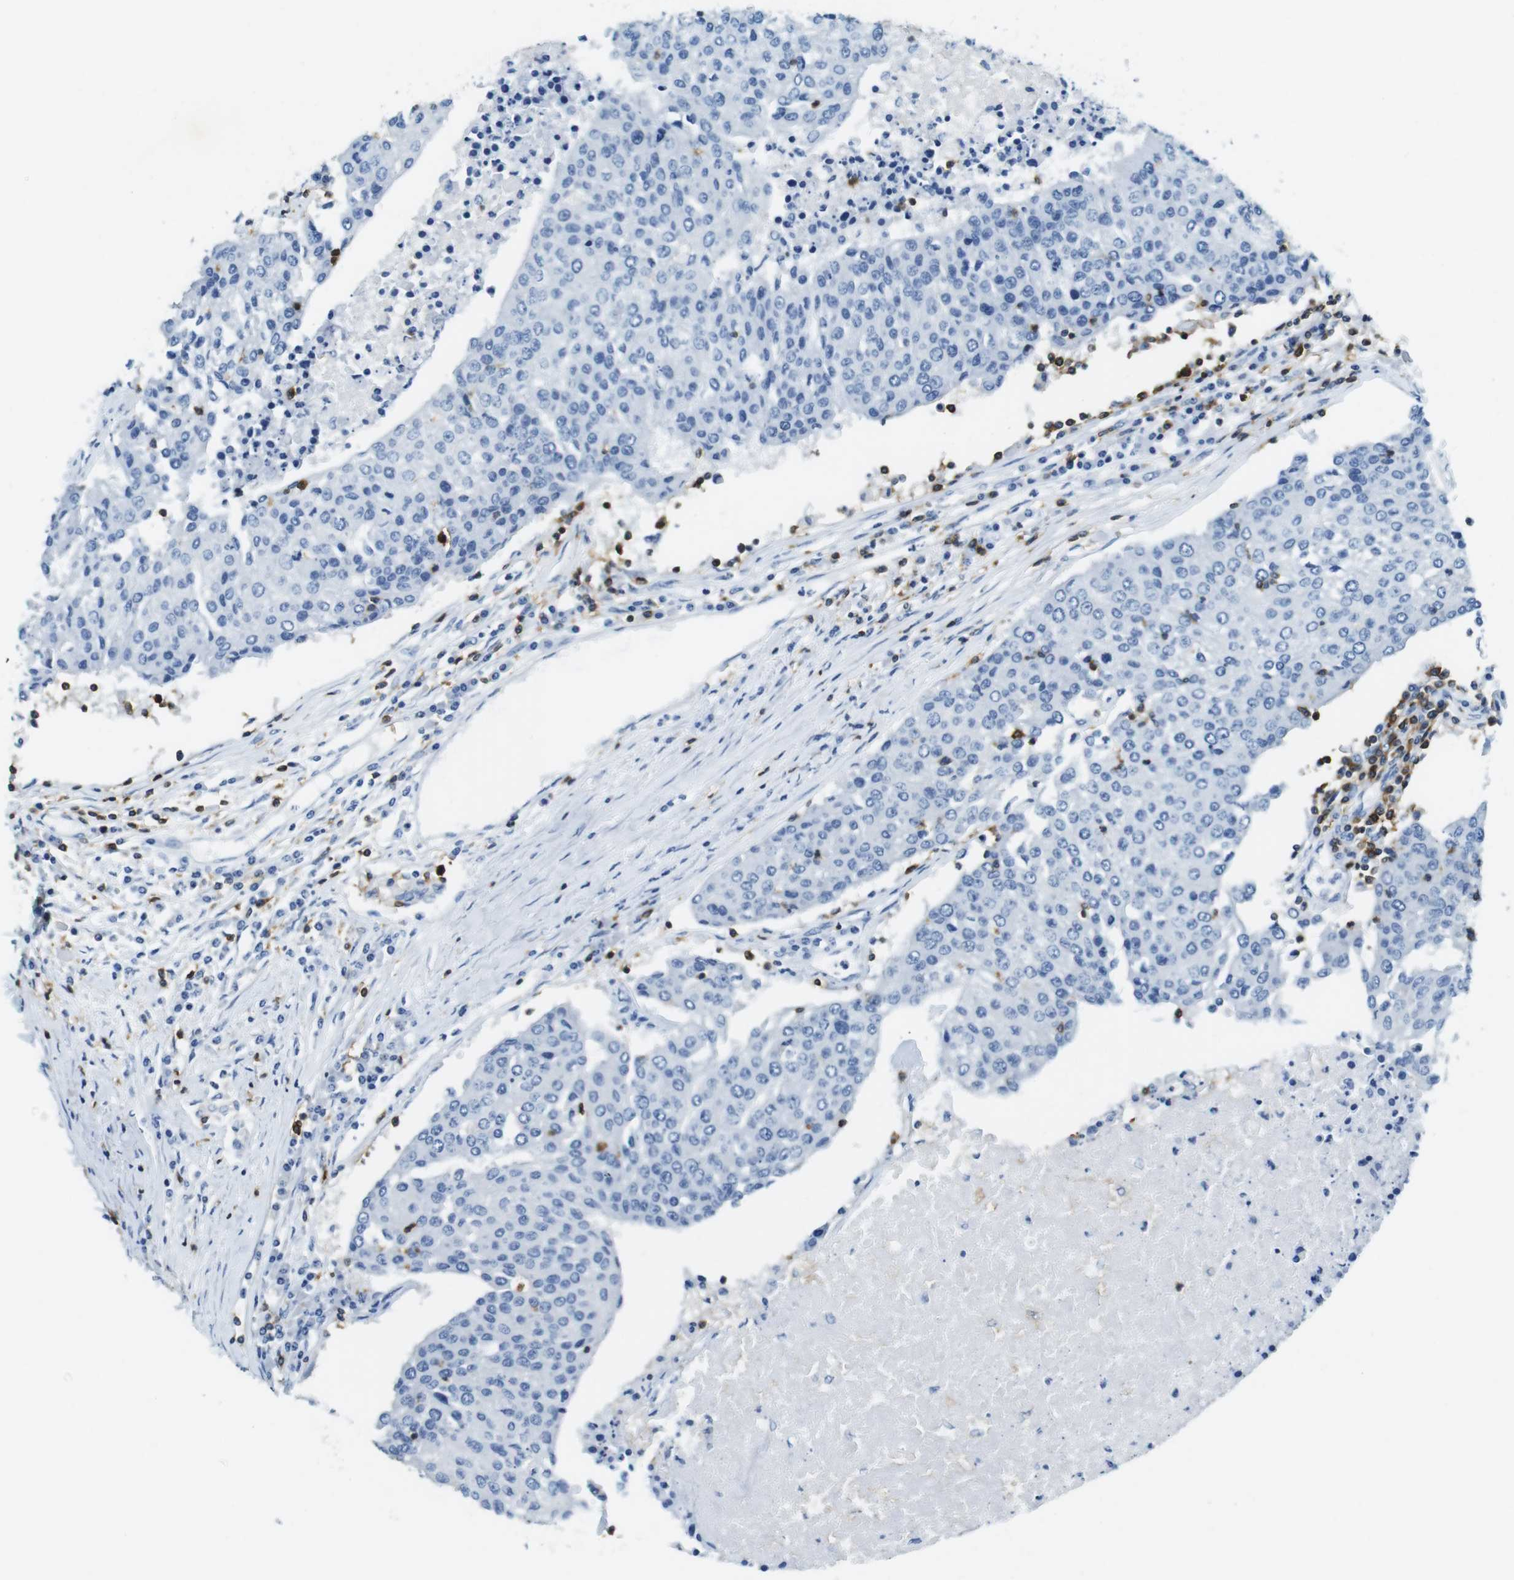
{"staining": {"intensity": "negative", "quantity": "none", "location": "none"}, "tissue": "urothelial cancer", "cell_type": "Tumor cells", "image_type": "cancer", "snomed": [{"axis": "morphology", "description": "Urothelial carcinoma, High grade"}, {"axis": "topography", "description": "Urinary bladder"}], "caption": "This is an IHC image of urothelial cancer. There is no positivity in tumor cells.", "gene": "LAT", "patient": {"sex": "female", "age": 85}}